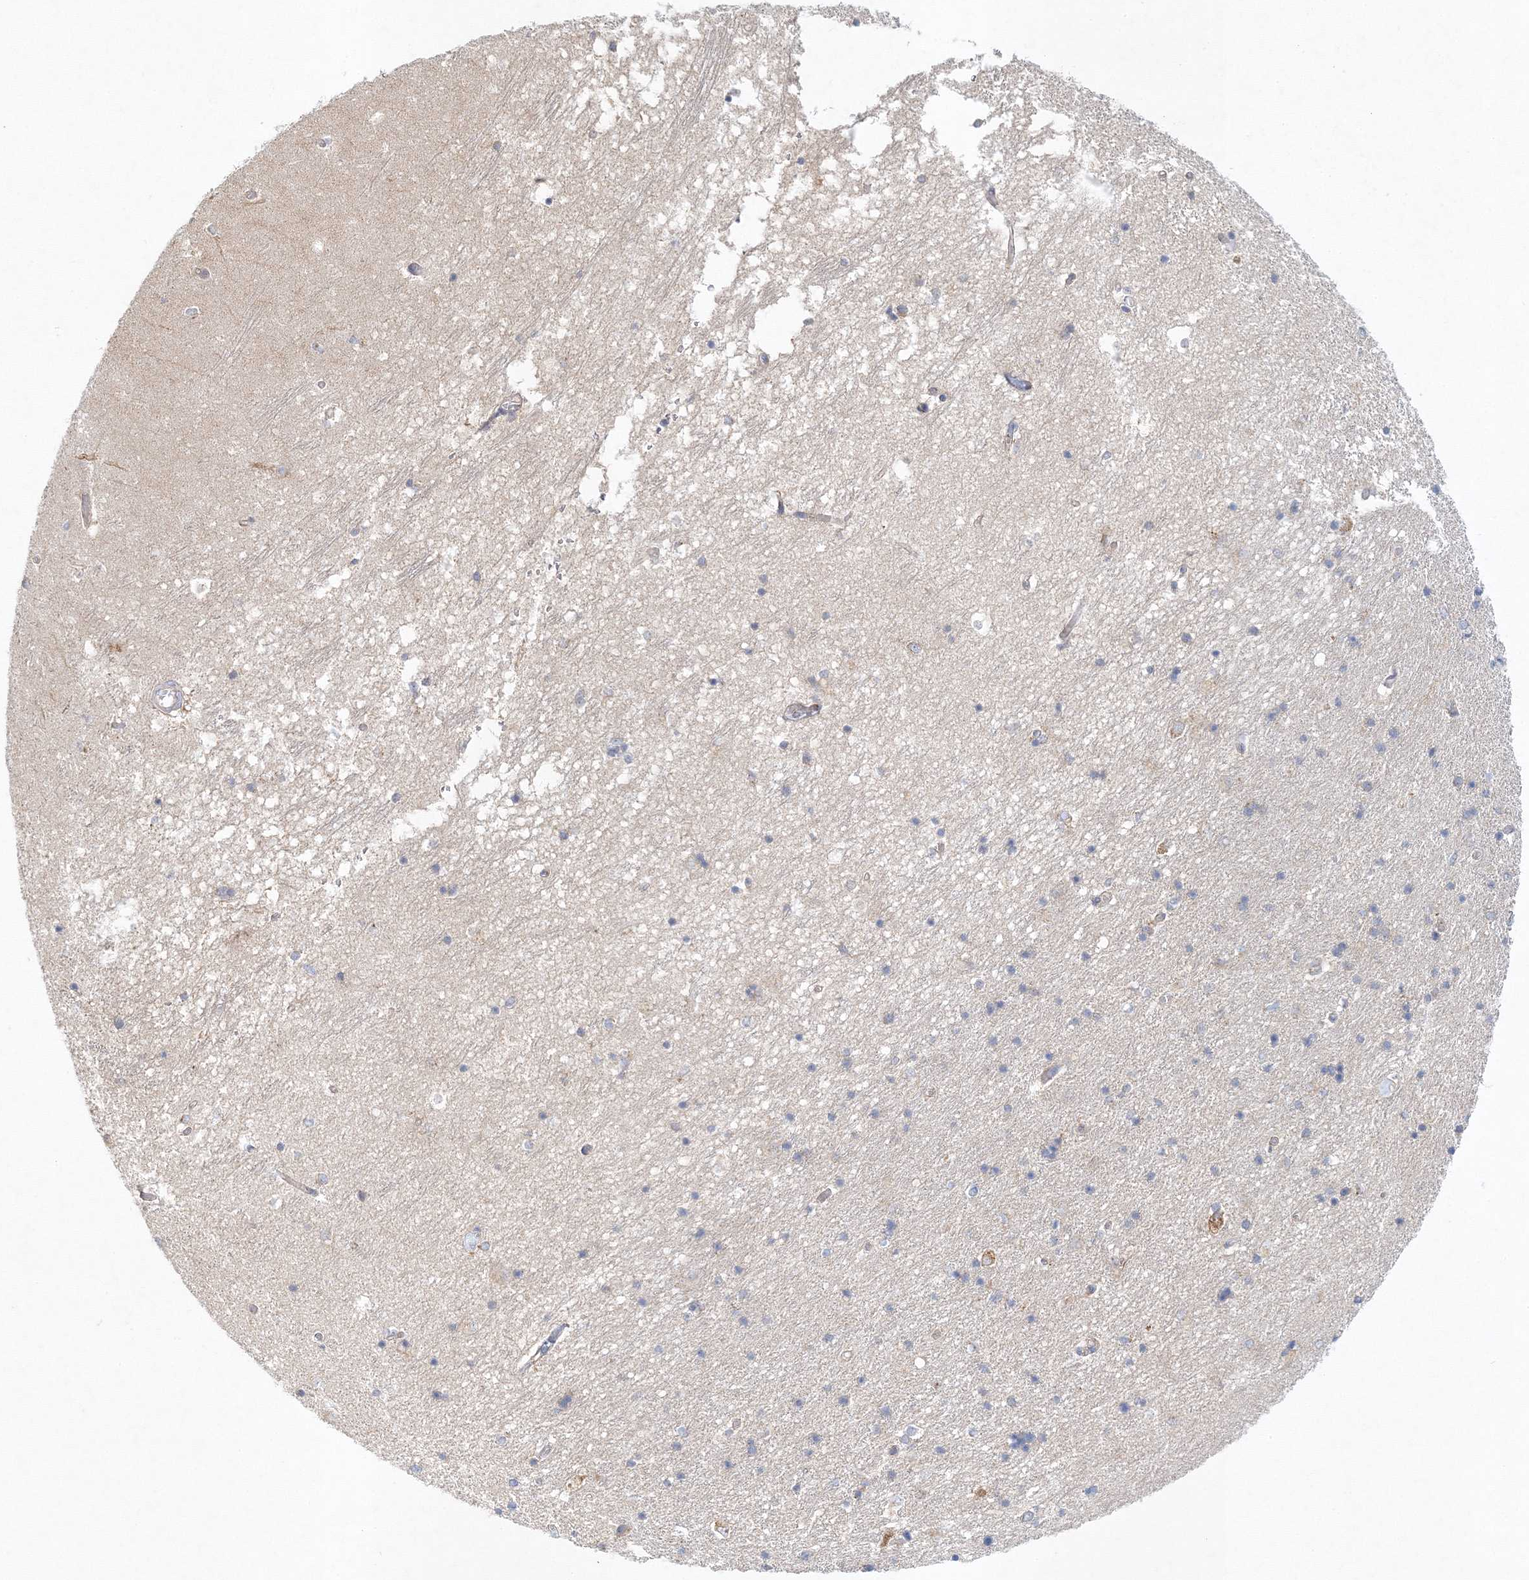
{"staining": {"intensity": "negative", "quantity": "none", "location": "none"}, "tissue": "hippocampus", "cell_type": "Glial cells", "image_type": "normal", "snomed": [{"axis": "morphology", "description": "Normal tissue, NOS"}, {"axis": "topography", "description": "Hippocampus"}], "caption": "Immunohistochemistry (IHC) of benign hippocampus reveals no staining in glial cells. (Brightfield microscopy of DAB (3,3'-diaminobenzidine) immunohistochemistry (IHC) at high magnification).", "gene": "SEC23IP", "patient": {"sex": "male", "age": 45}}